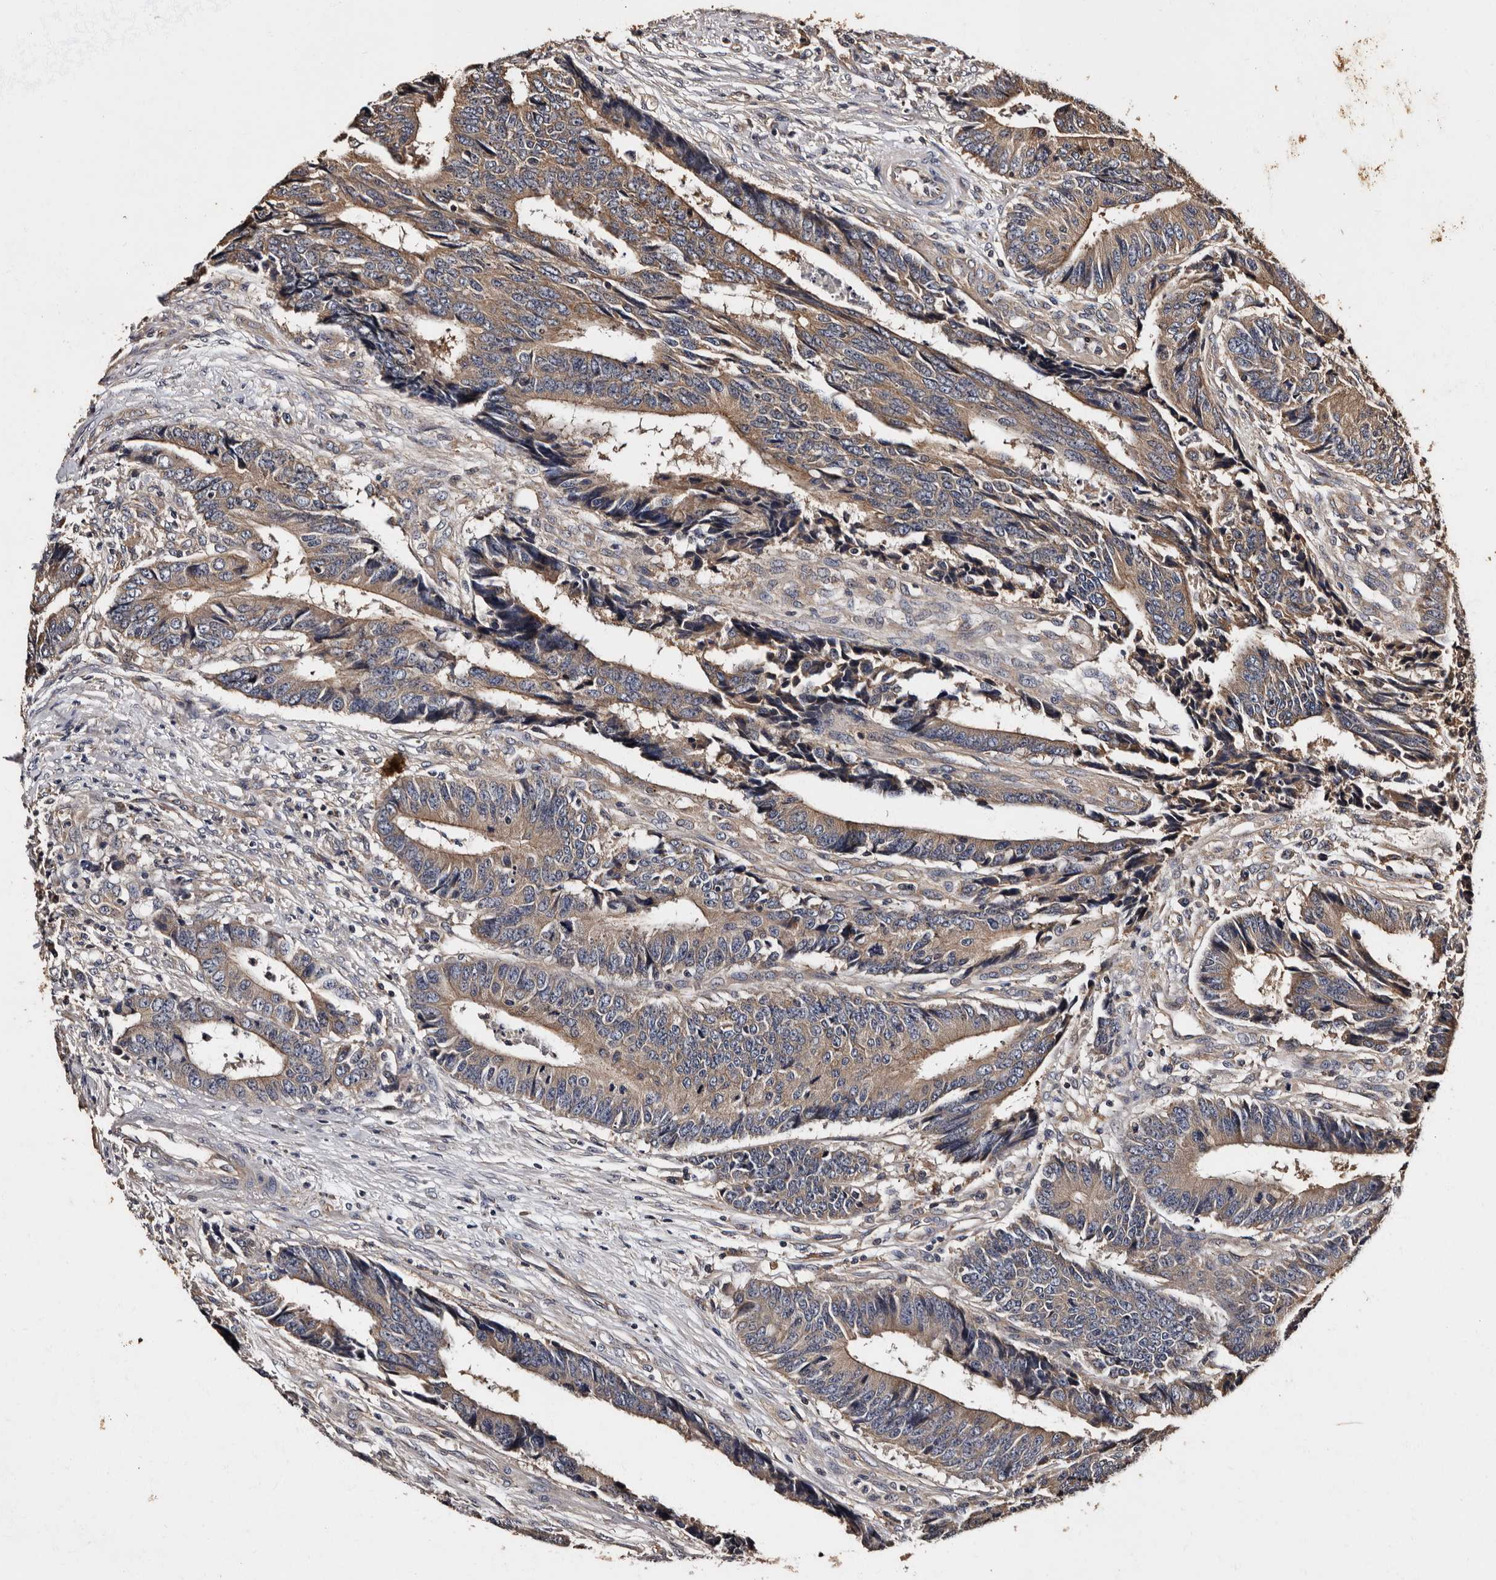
{"staining": {"intensity": "weak", "quantity": ">75%", "location": "cytoplasmic/membranous"}, "tissue": "colorectal cancer", "cell_type": "Tumor cells", "image_type": "cancer", "snomed": [{"axis": "morphology", "description": "Adenocarcinoma, NOS"}, {"axis": "topography", "description": "Rectum"}], "caption": "Brown immunohistochemical staining in human colorectal adenocarcinoma demonstrates weak cytoplasmic/membranous staining in about >75% of tumor cells.", "gene": "ADCK5", "patient": {"sex": "male", "age": 84}}